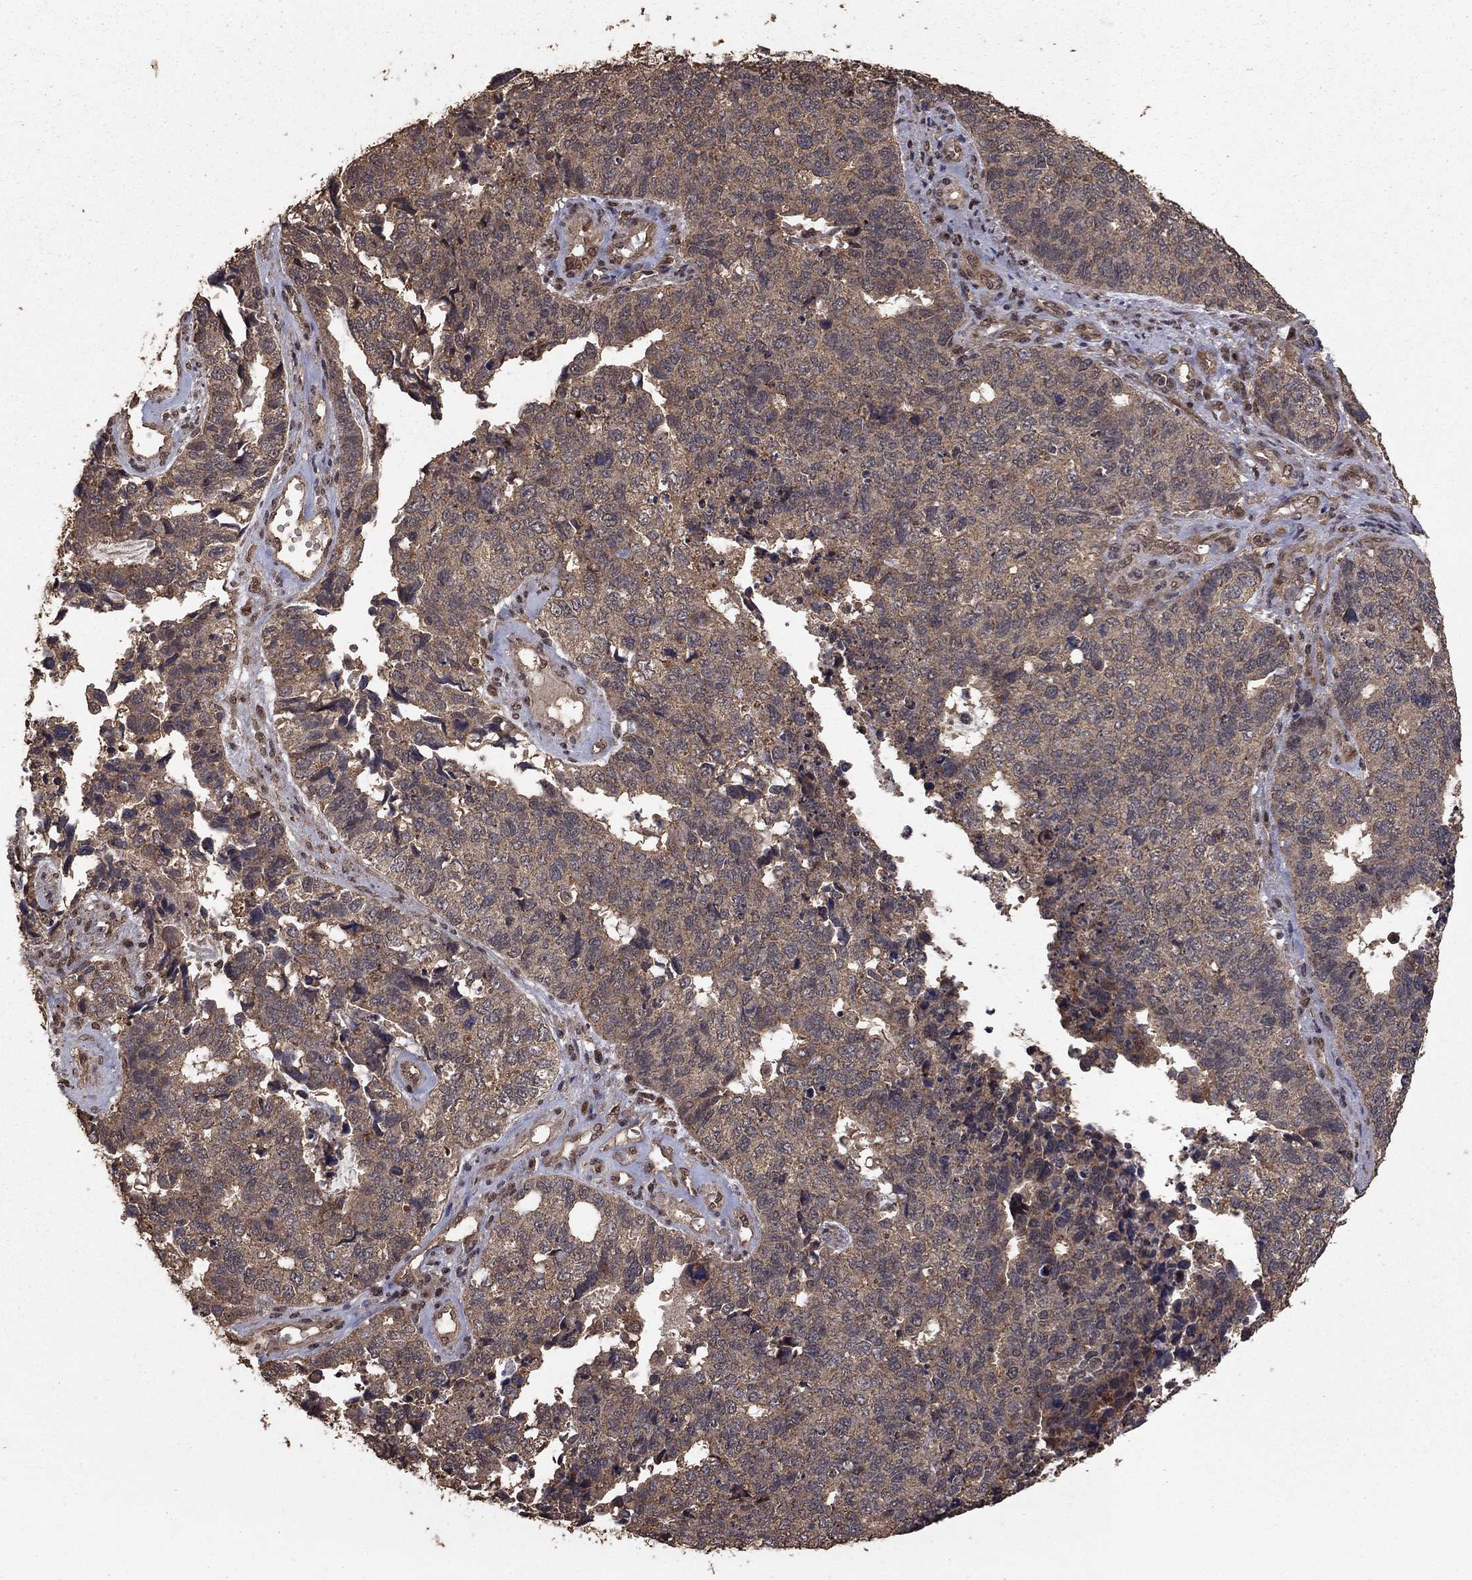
{"staining": {"intensity": "weak", "quantity": ">75%", "location": "cytoplasmic/membranous"}, "tissue": "cervical cancer", "cell_type": "Tumor cells", "image_type": "cancer", "snomed": [{"axis": "morphology", "description": "Squamous cell carcinoma, NOS"}, {"axis": "topography", "description": "Cervix"}], "caption": "The image reveals a brown stain indicating the presence of a protein in the cytoplasmic/membranous of tumor cells in squamous cell carcinoma (cervical). (Brightfield microscopy of DAB IHC at high magnification).", "gene": "PRDM1", "patient": {"sex": "female", "age": 63}}